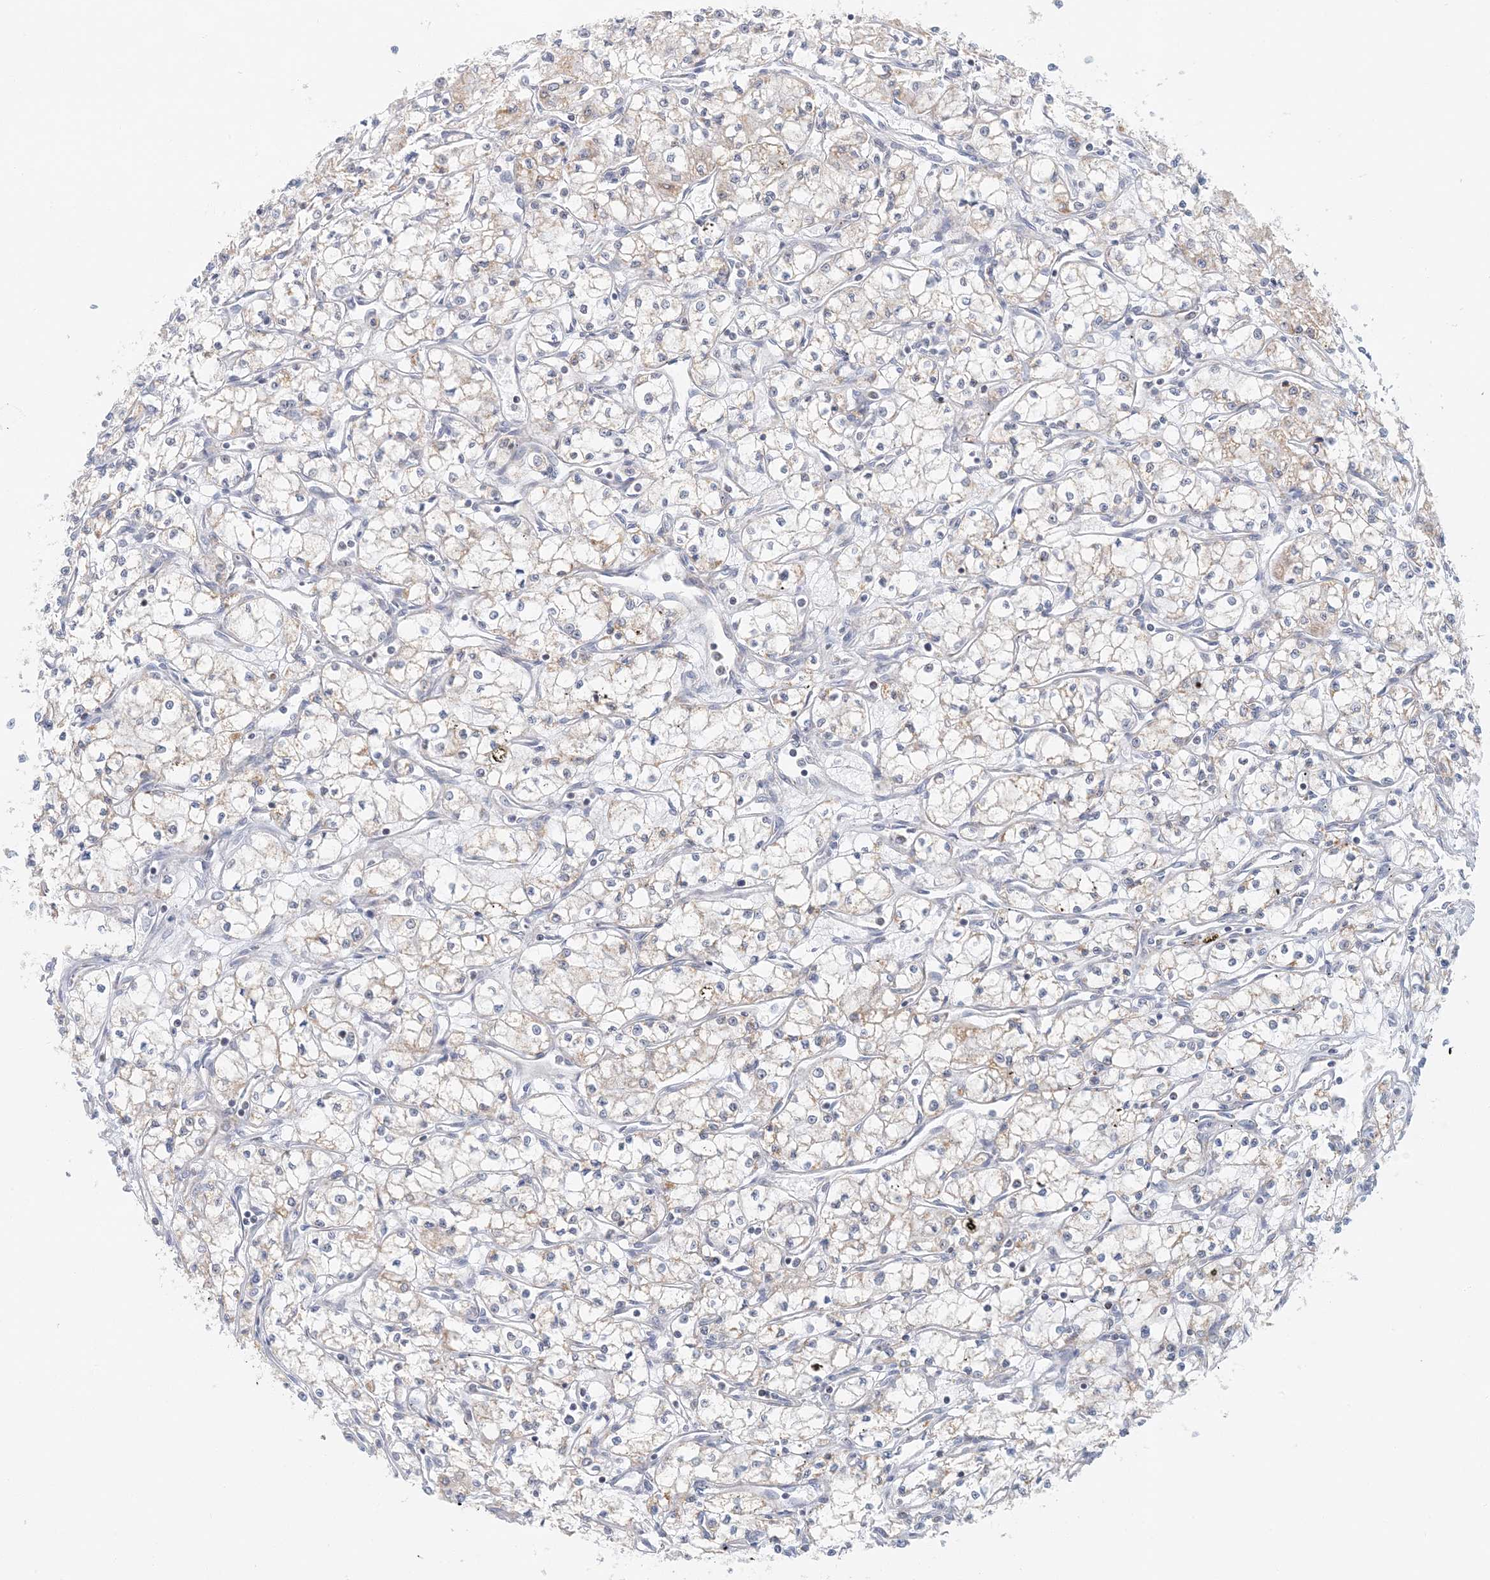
{"staining": {"intensity": "weak", "quantity": "<25%", "location": "cytoplasmic/membranous"}, "tissue": "renal cancer", "cell_type": "Tumor cells", "image_type": "cancer", "snomed": [{"axis": "morphology", "description": "Adenocarcinoma, NOS"}, {"axis": "topography", "description": "Kidney"}], "caption": "Immunohistochemistry (IHC) photomicrograph of human renal adenocarcinoma stained for a protein (brown), which reveals no staining in tumor cells.", "gene": "BDH1", "patient": {"sex": "male", "age": 59}}